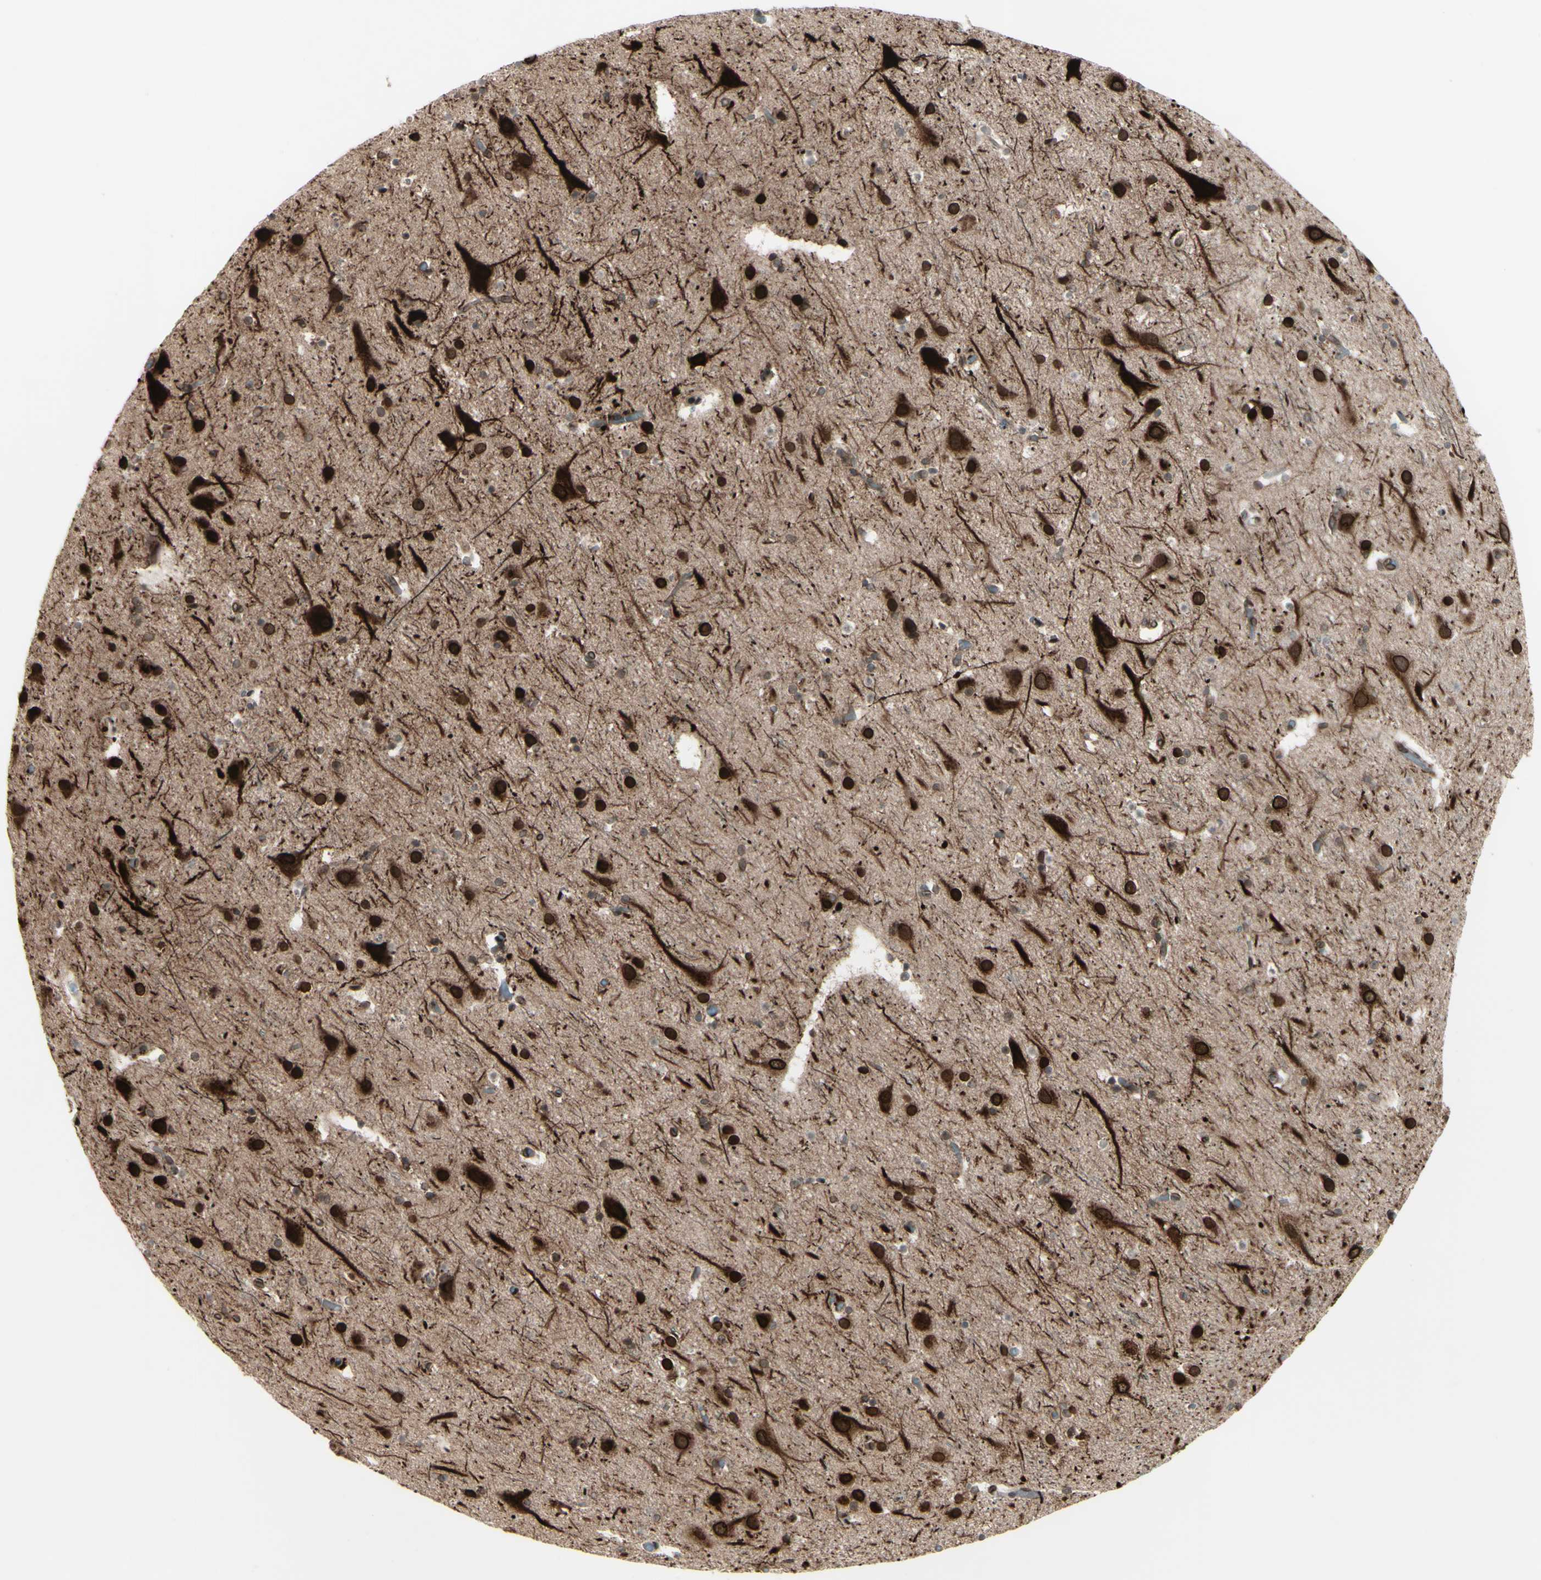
{"staining": {"intensity": "moderate", "quantity": ">75%", "location": "cytoplasmic/membranous,nuclear"}, "tissue": "cerebral cortex", "cell_type": "Endothelial cells", "image_type": "normal", "snomed": [{"axis": "morphology", "description": "Normal tissue, NOS"}, {"axis": "topography", "description": "Cerebral cortex"}], "caption": "DAB immunohistochemical staining of unremarkable human cerebral cortex reveals moderate cytoplasmic/membranous,nuclear protein positivity in approximately >75% of endothelial cells.", "gene": "MLF2", "patient": {"sex": "male", "age": 45}}